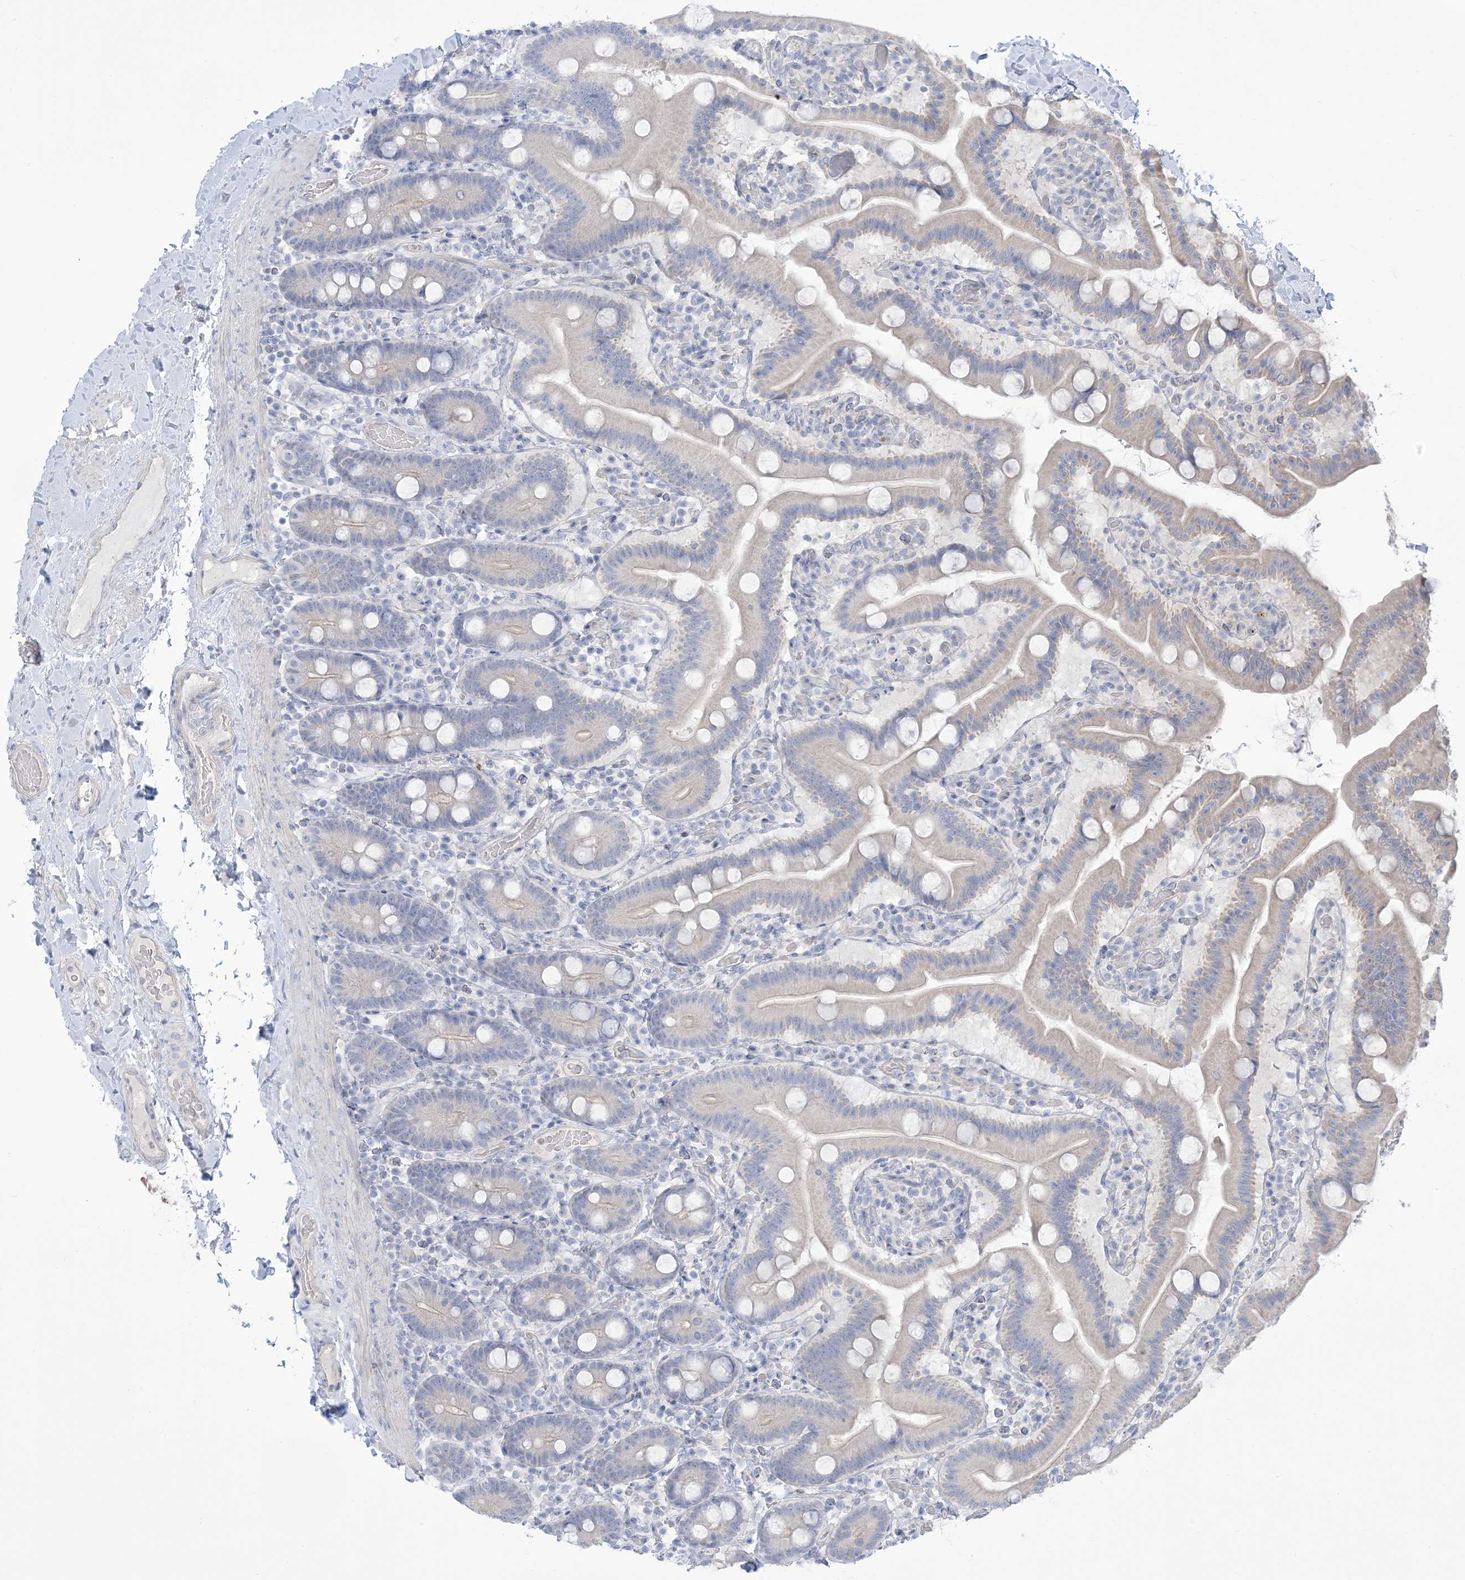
{"staining": {"intensity": "weak", "quantity": "<25%", "location": "cytoplasmic/membranous"}, "tissue": "duodenum", "cell_type": "Glandular cells", "image_type": "normal", "snomed": [{"axis": "morphology", "description": "Normal tissue, NOS"}, {"axis": "topography", "description": "Duodenum"}], "caption": "Protein analysis of normal duodenum exhibits no significant expression in glandular cells. (Immunohistochemistry, brightfield microscopy, high magnification).", "gene": "MTHFD2L", "patient": {"sex": "male", "age": 55}}